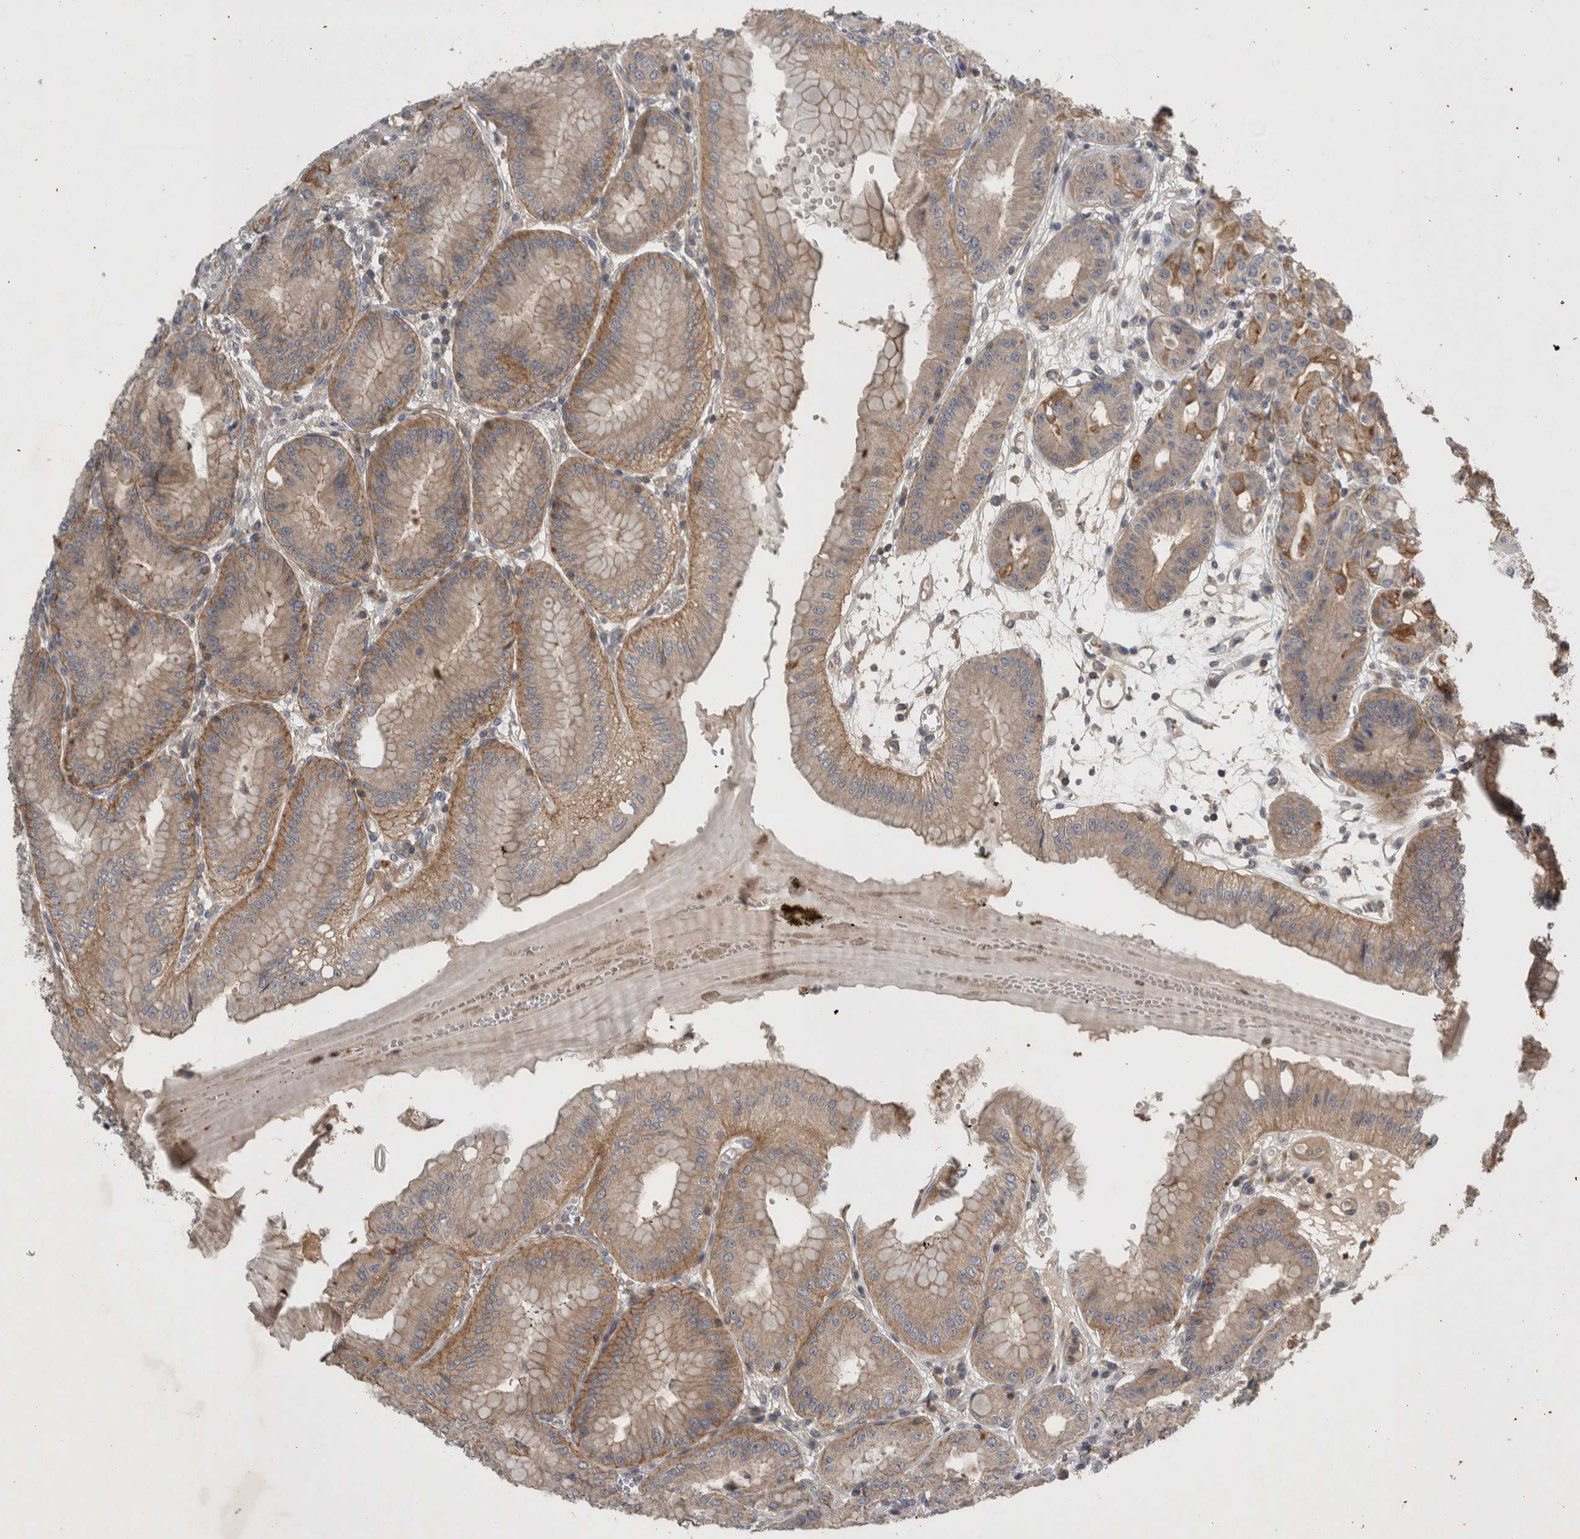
{"staining": {"intensity": "strong", "quantity": ">75%", "location": "cytoplasmic/membranous"}, "tissue": "stomach", "cell_type": "Glandular cells", "image_type": "normal", "snomed": [{"axis": "morphology", "description": "Normal tissue, NOS"}, {"axis": "topography", "description": "Stomach, lower"}], "caption": "Immunohistochemical staining of normal stomach shows strong cytoplasmic/membranous protein expression in about >75% of glandular cells.", "gene": "SCARA5", "patient": {"sex": "male", "age": 71}}